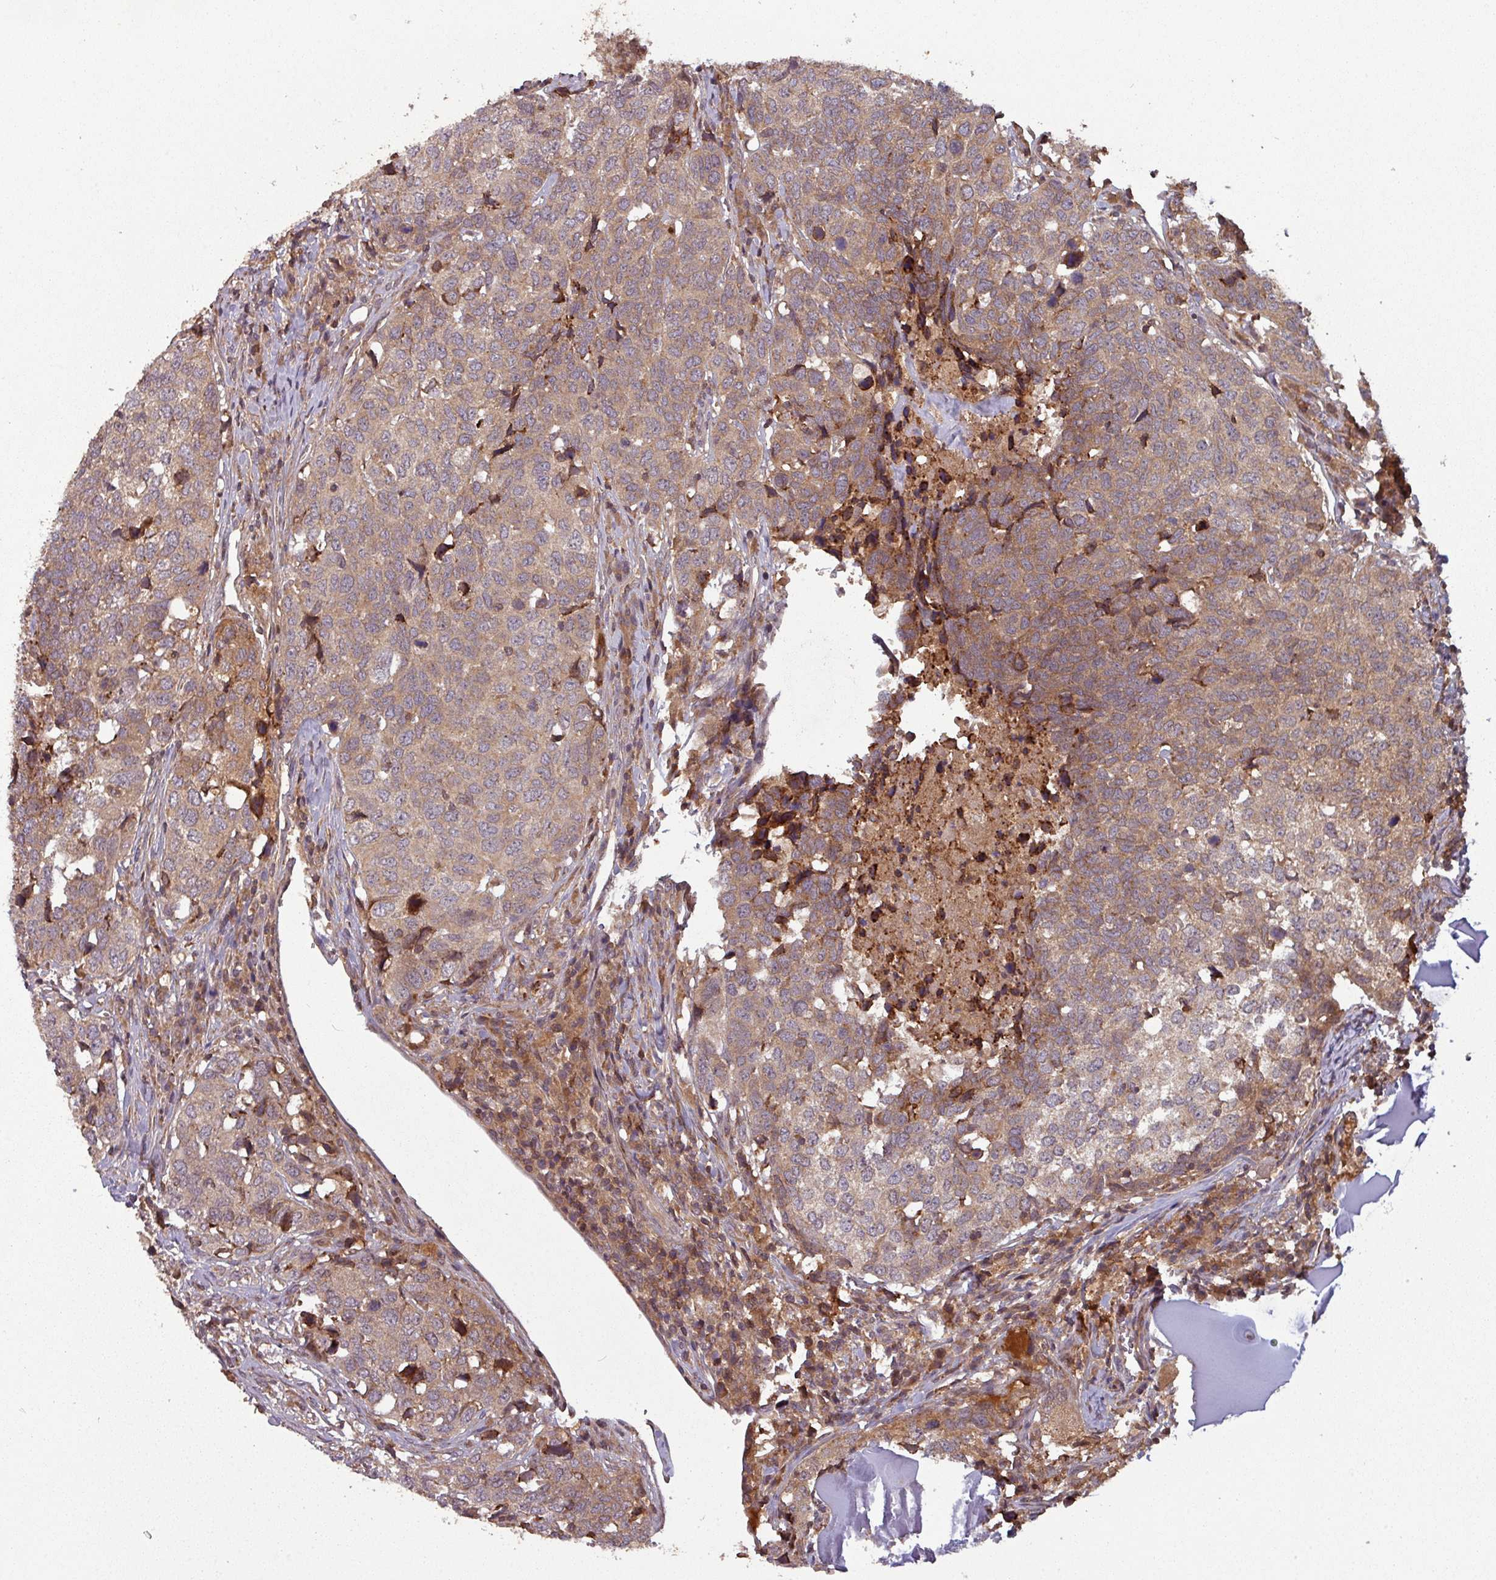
{"staining": {"intensity": "weak", "quantity": "25%-75%", "location": "cytoplasmic/membranous"}, "tissue": "head and neck cancer", "cell_type": "Tumor cells", "image_type": "cancer", "snomed": [{"axis": "morphology", "description": "Normal tissue, NOS"}, {"axis": "morphology", "description": "Squamous cell carcinoma, NOS"}, {"axis": "topography", "description": "Skeletal muscle"}, {"axis": "topography", "description": "Vascular tissue"}, {"axis": "topography", "description": "Peripheral nerve tissue"}, {"axis": "topography", "description": "Head-Neck"}], "caption": "This image demonstrates immunohistochemistry (IHC) staining of human head and neck squamous cell carcinoma, with low weak cytoplasmic/membranous positivity in approximately 25%-75% of tumor cells.", "gene": "GSKIP", "patient": {"sex": "male", "age": 66}}